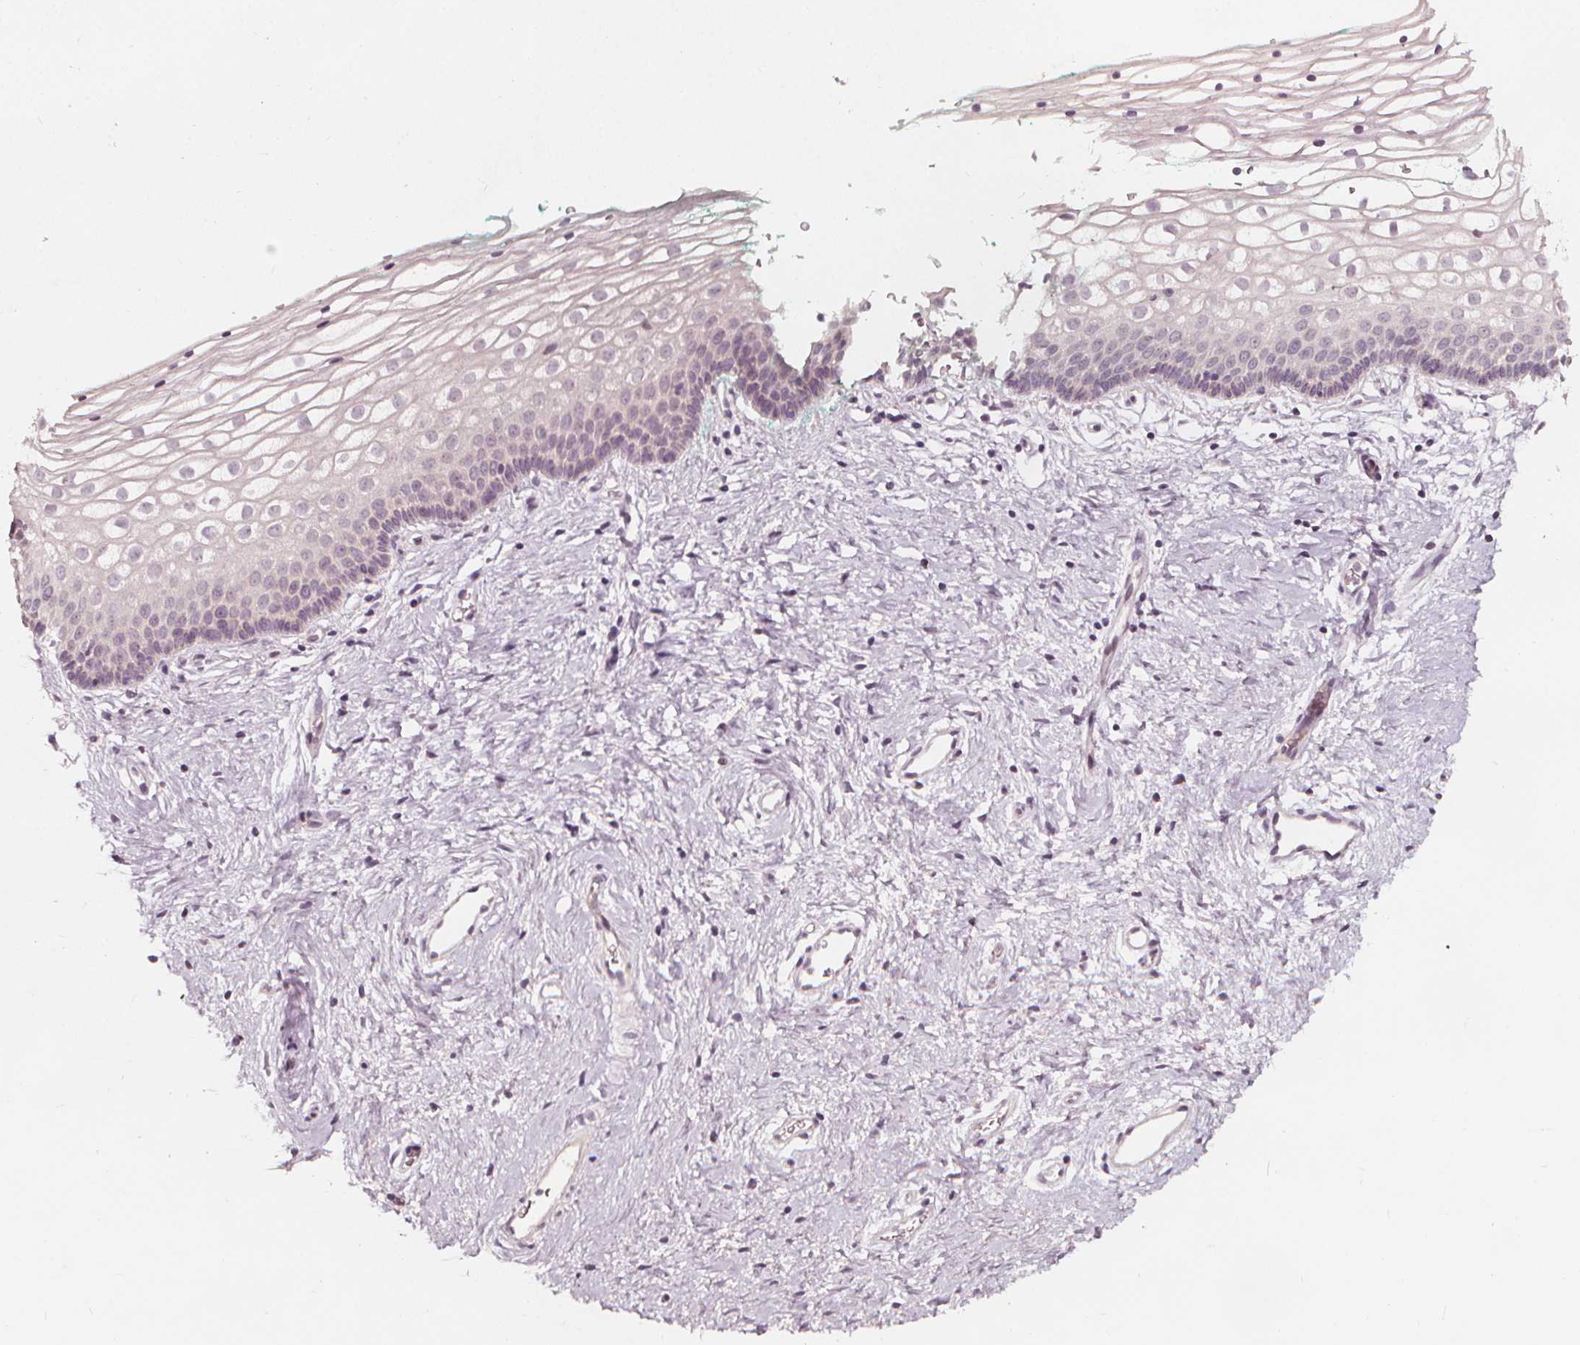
{"staining": {"intensity": "negative", "quantity": "none", "location": "none"}, "tissue": "vagina", "cell_type": "Squamous epithelial cells", "image_type": "normal", "snomed": [{"axis": "morphology", "description": "Normal tissue, NOS"}, {"axis": "topography", "description": "Vagina"}], "caption": "Immunohistochemistry (IHC) photomicrograph of benign vagina stained for a protein (brown), which exhibits no positivity in squamous epithelial cells.", "gene": "NPC1L1", "patient": {"sex": "female", "age": 36}}